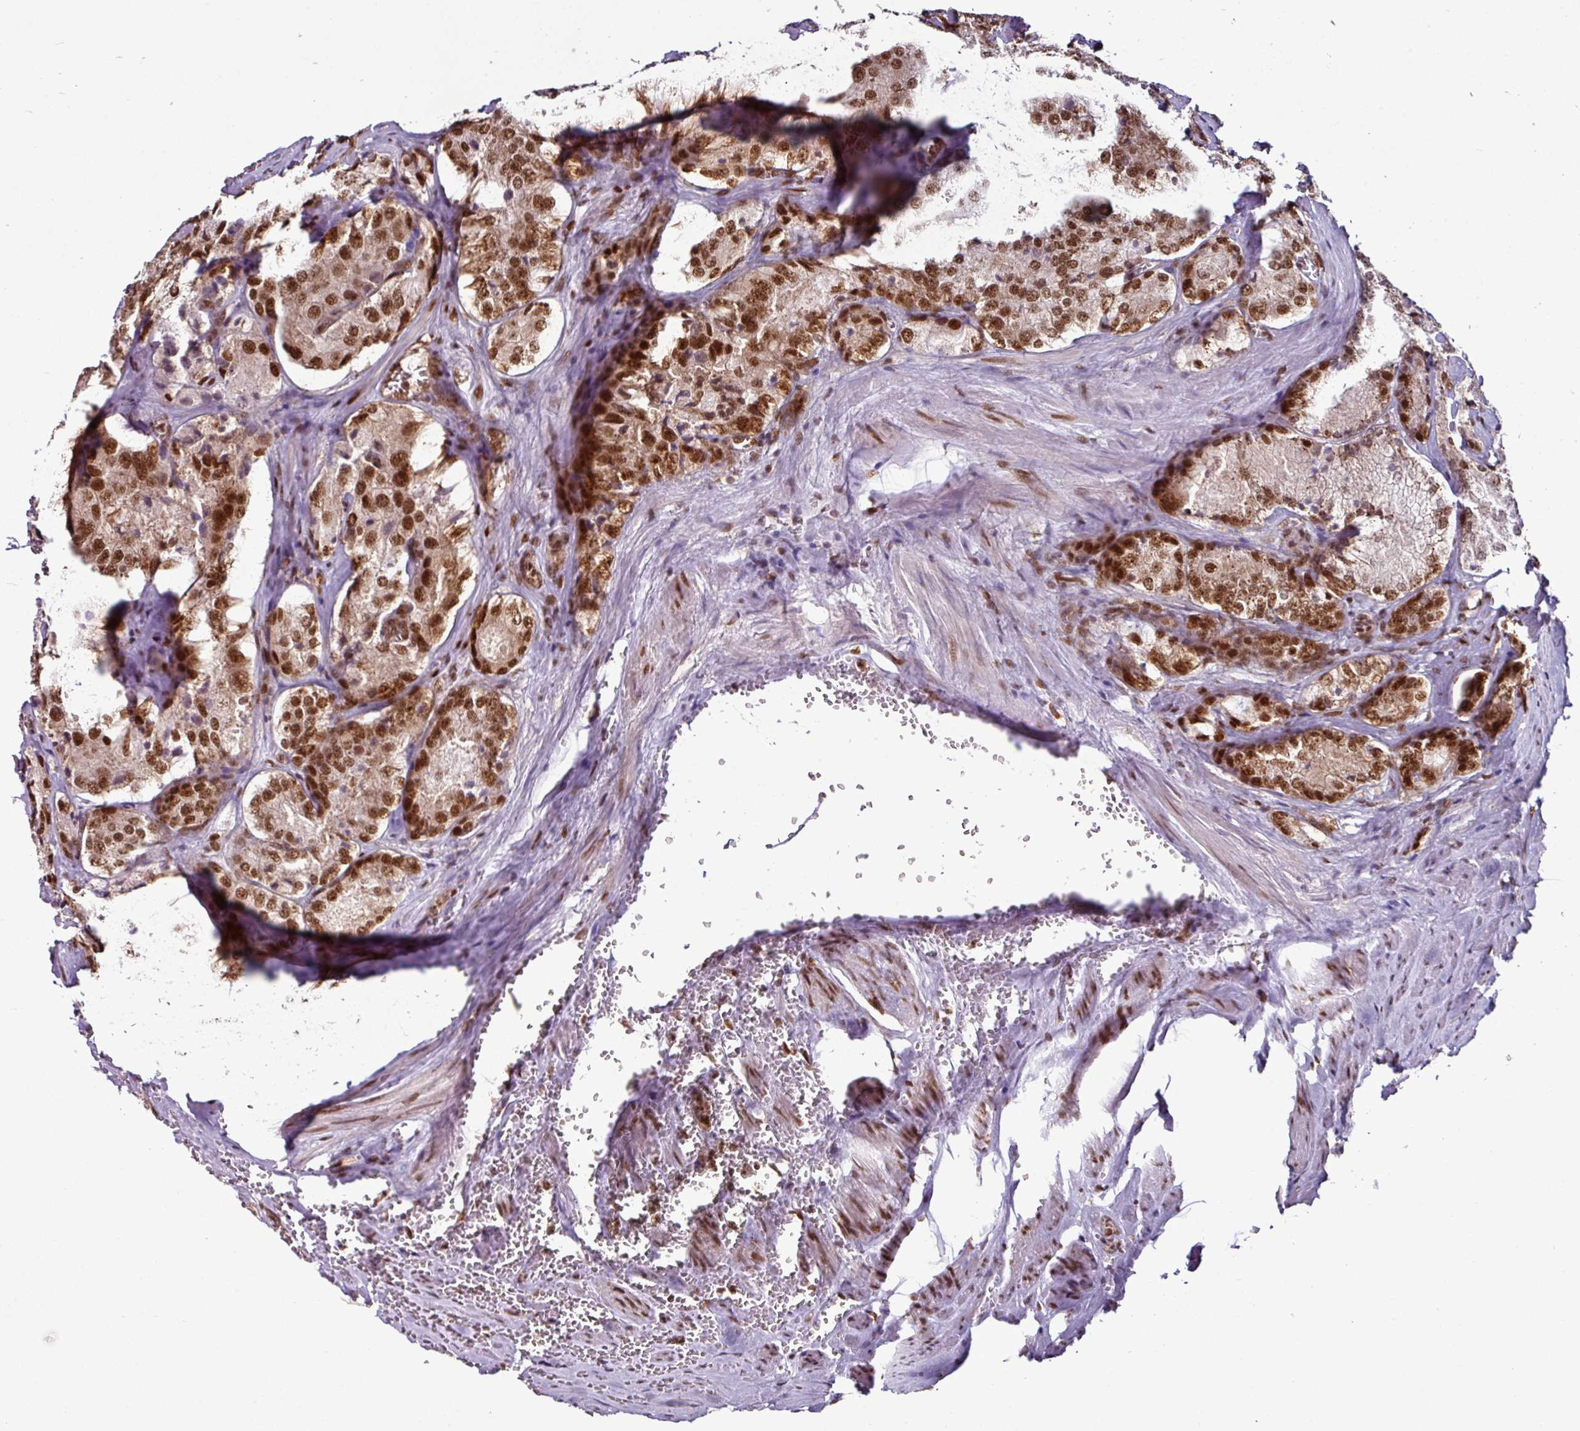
{"staining": {"intensity": "strong", "quantity": ">75%", "location": "nuclear"}, "tissue": "prostate cancer", "cell_type": "Tumor cells", "image_type": "cancer", "snomed": [{"axis": "morphology", "description": "Adenocarcinoma, Low grade"}, {"axis": "topography", "description": "Prostate"}], "caption": "Immunohistochemical staining of prostate cancer displays high levels of strong nuclear expression in approximately >75% of tumor cells.", "gene": "MORF4L2", "patient": {"sex": "male", "age": 68}}